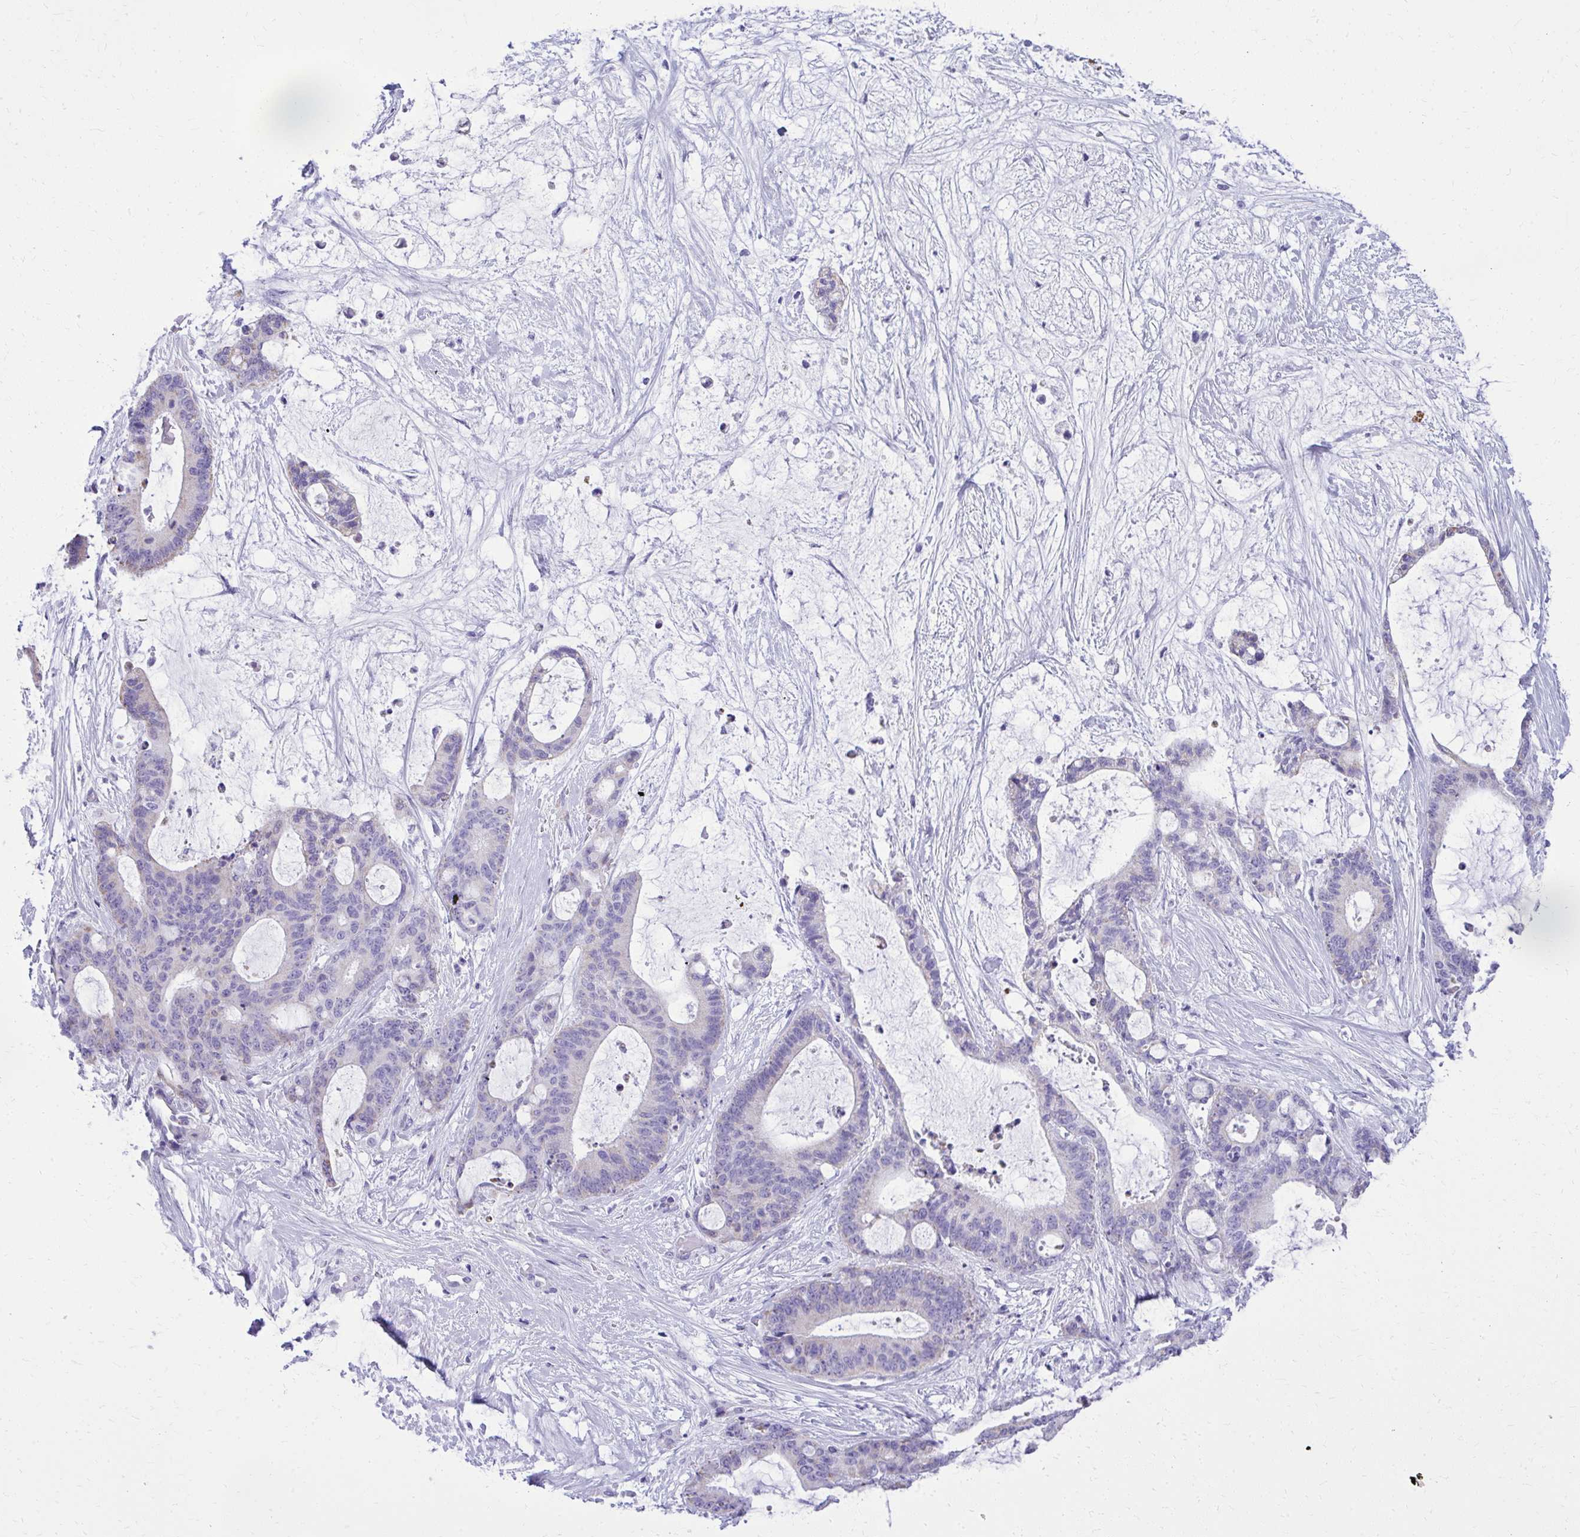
{"staining": {"intensity": "negative", "quantity": "none", "location": "none"}, "tissue": "liver cancer", "cell_type": "Tumor cells", "image_type": "cancer", "snomed": [{"axis": "morphology", "description": "Normal tissue, NOS"}, {"axis": "morphology", "description": "Cholangiocarcinoma"}, {"axis": "topography", "description": "Liver"}, {"axis": "topography", "description": "Peripheral nerve tissue"}], "caption": "Protein analysis of cholangiocarcinoma (liver) exhibits no significant positivity in tumor cells.", "gene": "RALYL", "patient": {"sex": "female", "age": 73}}